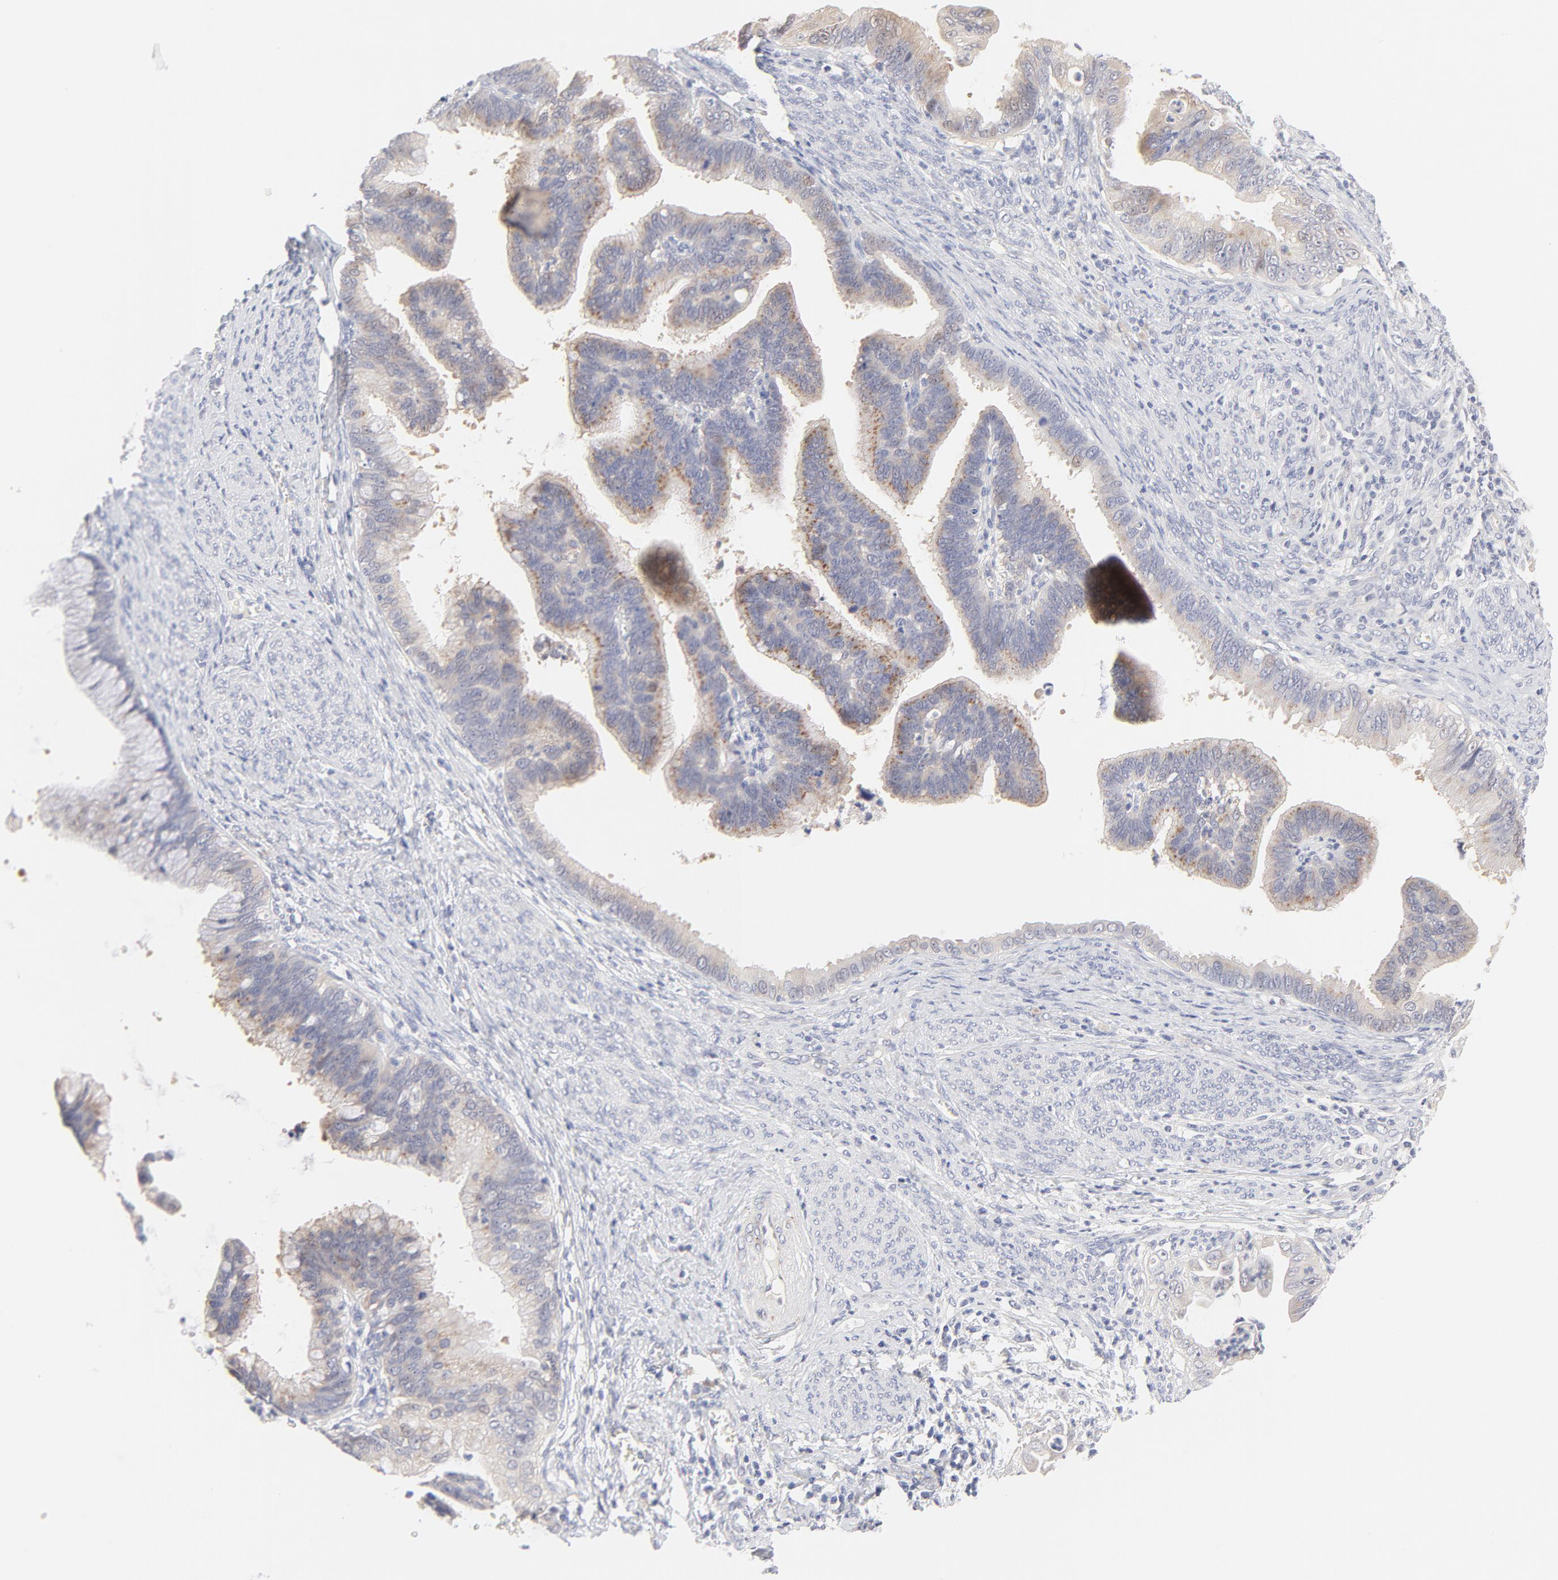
{"staining": {"intensity": "moderate", "quantity": "25%-75%", "location": "cytoplasmic/membranous"}, "tissue": "cervical cancer", "cell_type": "Tumor cells", "image_type": "cancer", "snomed": [{"axis": "morphology", "description": "Adenocarcinoma, NOS"}, {"axis": "topography", "description": "Cervix"}], "caption": "Tumor cells exhibit moderate cytoplasmic/membranous staining in approximately 25%-75% of cells in cervical cancer (adenocarcinoma).", "gene": "NKX2-2", "patient": {"sex": "female", "age": 47}}